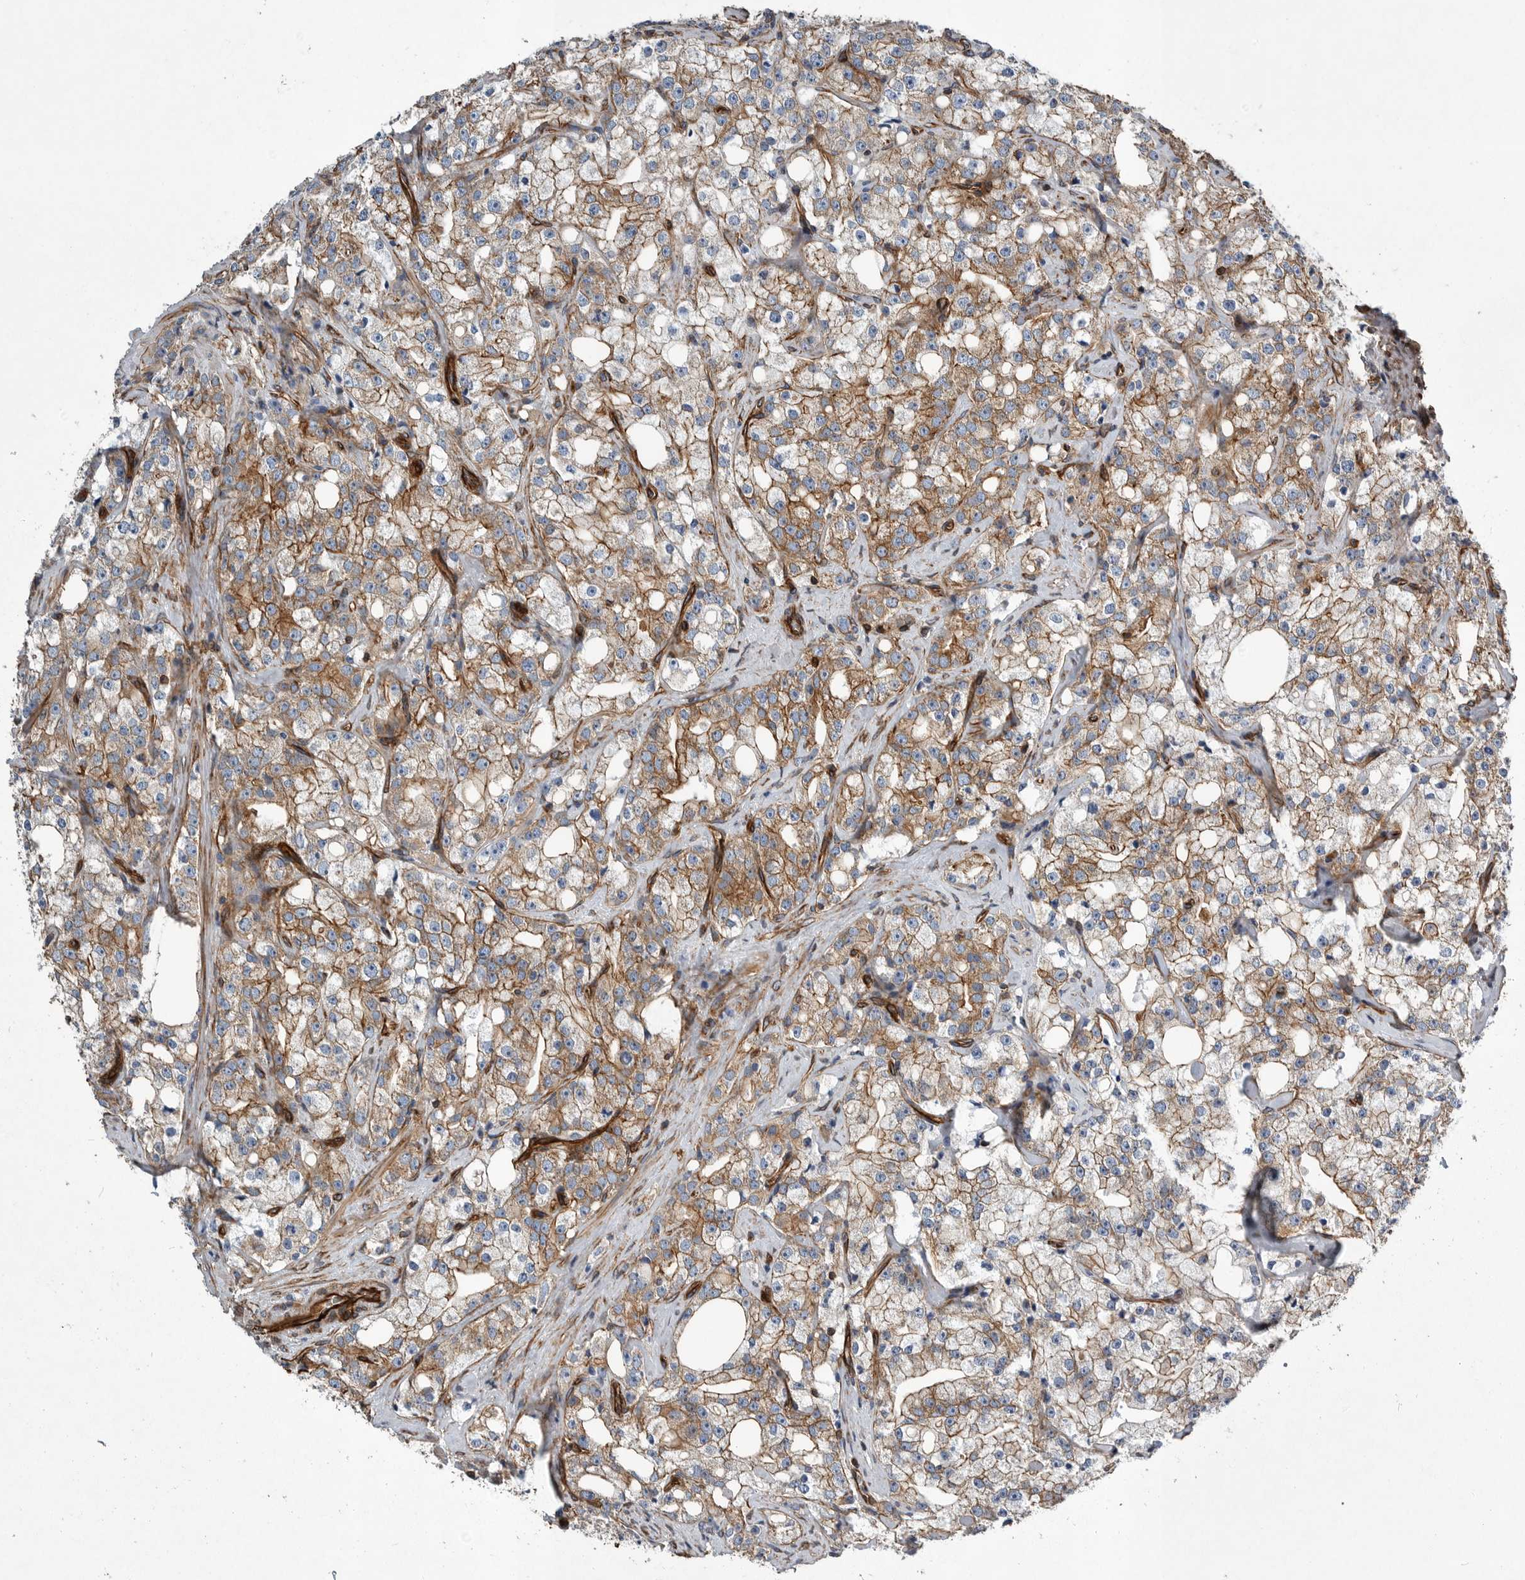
{"staining": {"intensity": "moderate", "quantity": ">75%", "location": "cytoplasmic/membranous"}, "tissue": "prostate cancer", "cell_type": "Tumor cells", "image_type": "cancer", "snomed": [{"axis": "morphology", "description": "Adenocarcinoma, High grade"}, {"axis": "topography", "description": "Prostate"}], "caption": "Prostate cancer tissue displays moderate cytoplasmic/membranous expression in approximately >75% of tumor cells", "gene": "PLEC", "patient": {"sex": "male", "age": 64}}